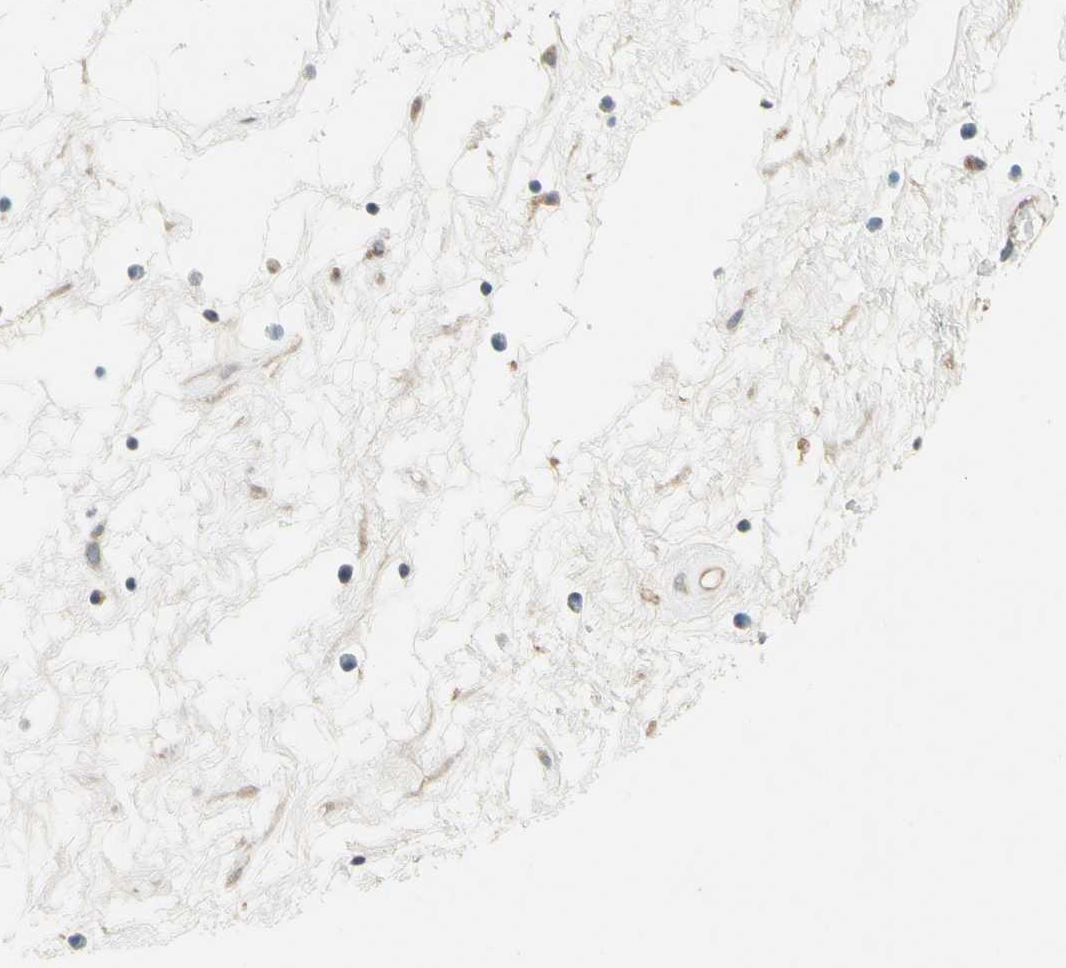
{"staining": {"intensity": "weak", "quantity": ">75%", "location": "cytoplasmic/membranous,nuclear"}, "tissue": "nasopharynx", "cell_type": "Respiratory epithelial cells", "image_type": "normal", "snomed": [{"axis": "morphology", "description": "Normal tissue, NOS"}, {"axis": "morphology", "description": "Inflammation, NOS"}, {"axis": "topography", "description": "Nasopharynx"}], "caption": "IHC (DAB) staining of benign nasopharynx displays weak cytoplasmic/membranous,nuclear protein staining in approximately >75% of respiratory epithelial cells.", "gene": "GATD1", "patient": {"sex": "male", "age": 48}}